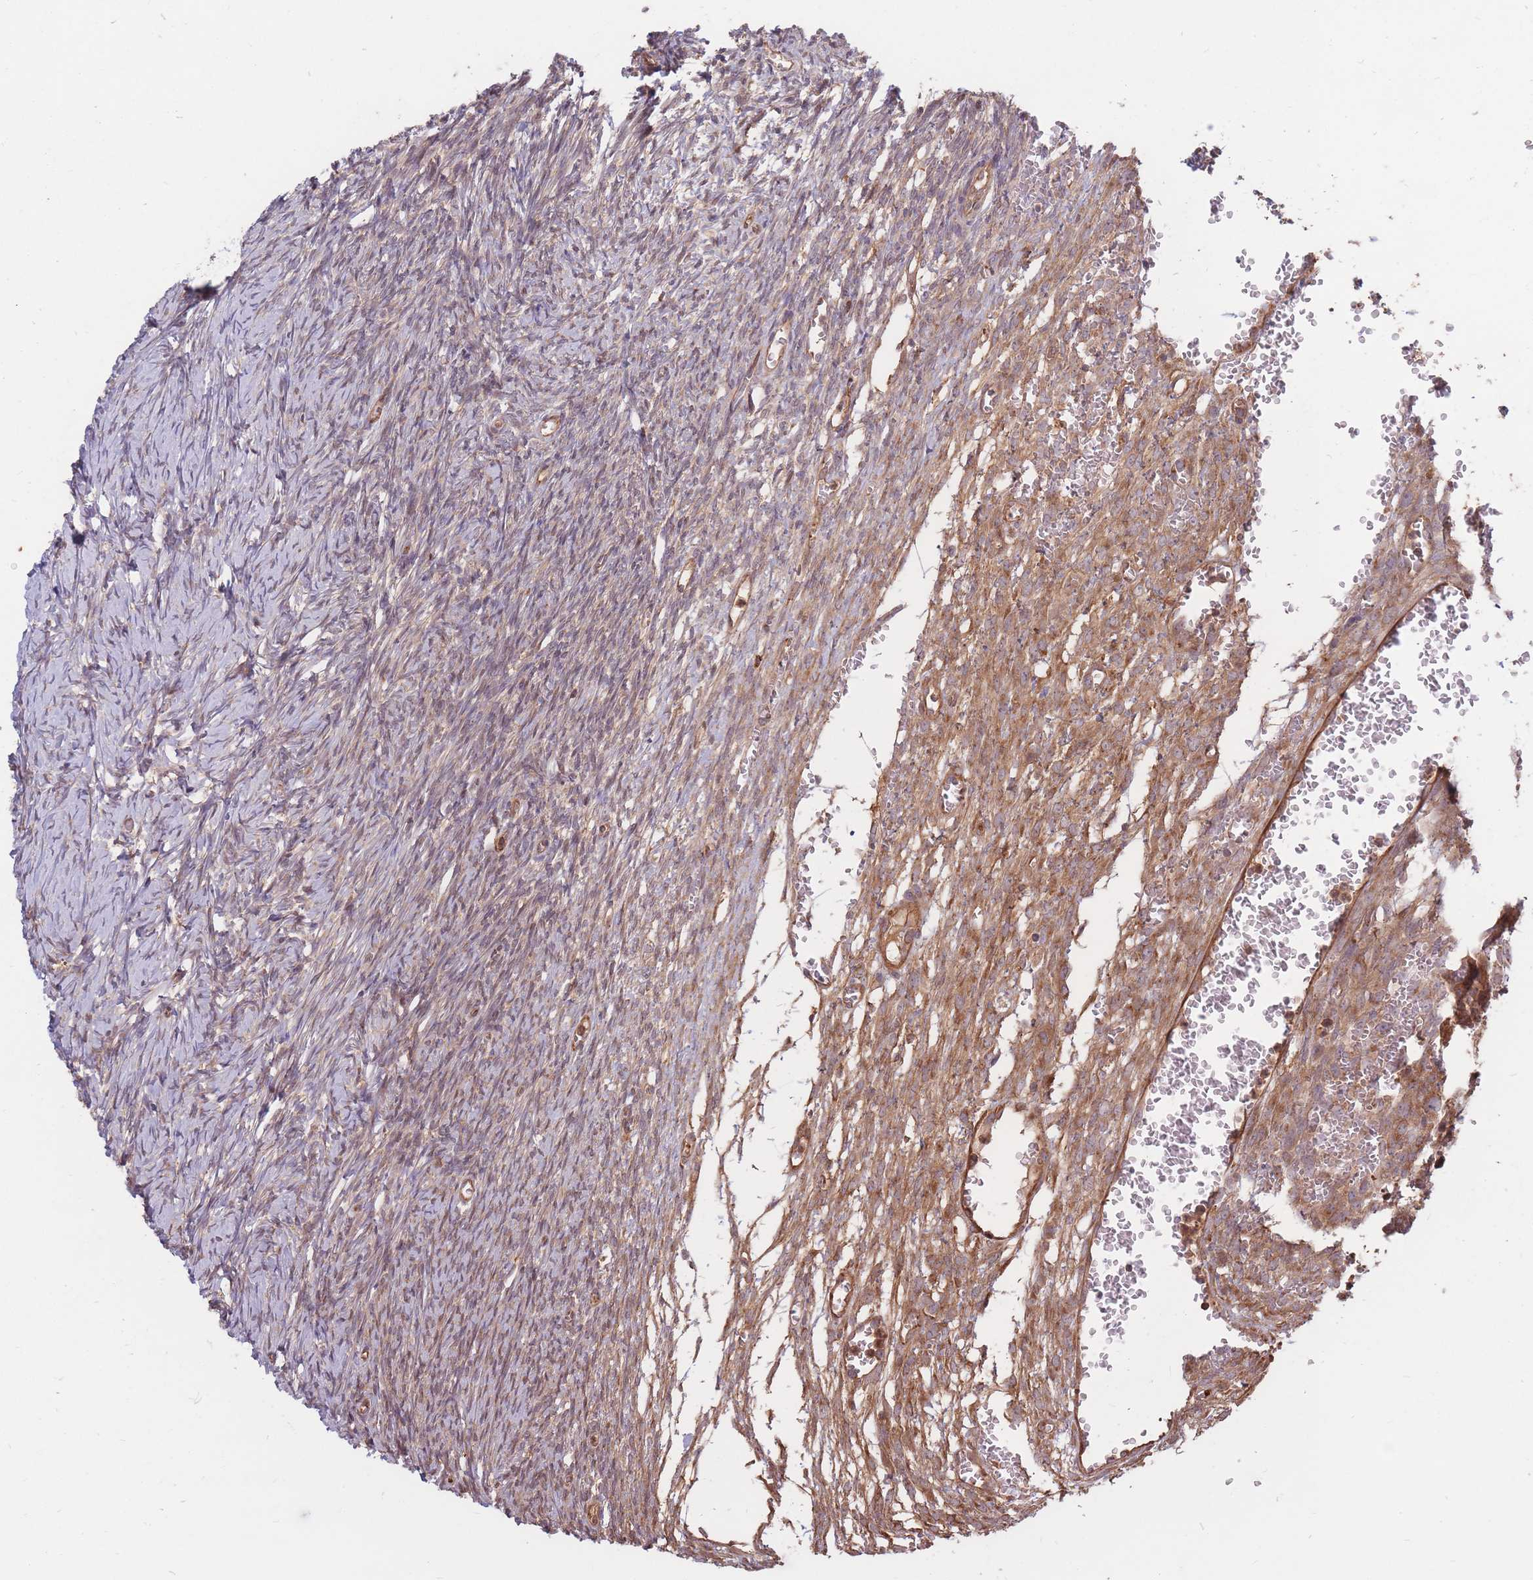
{"staining": {"intensity": "moderate", "quantity": "25%-75%", "location": "cytoplasmic/membranous"}, "tissue": "ovary", "cell_type": "Ovarian stroma cells", "image_type": "normal", "snomed": [{"axis": "morphology", "description": "Normal tissue, NOS"}, {"axis": "topography", "description": "Ovary"}], "caption": "Ovary stained for a protein (brown) demonstrates moderate cytoplasmic/membranous positive positivity in about 25%-75% of ovarian stroma cells.", "gene": "RASSF2", "patient": {"sex": "female", "age": 39}}